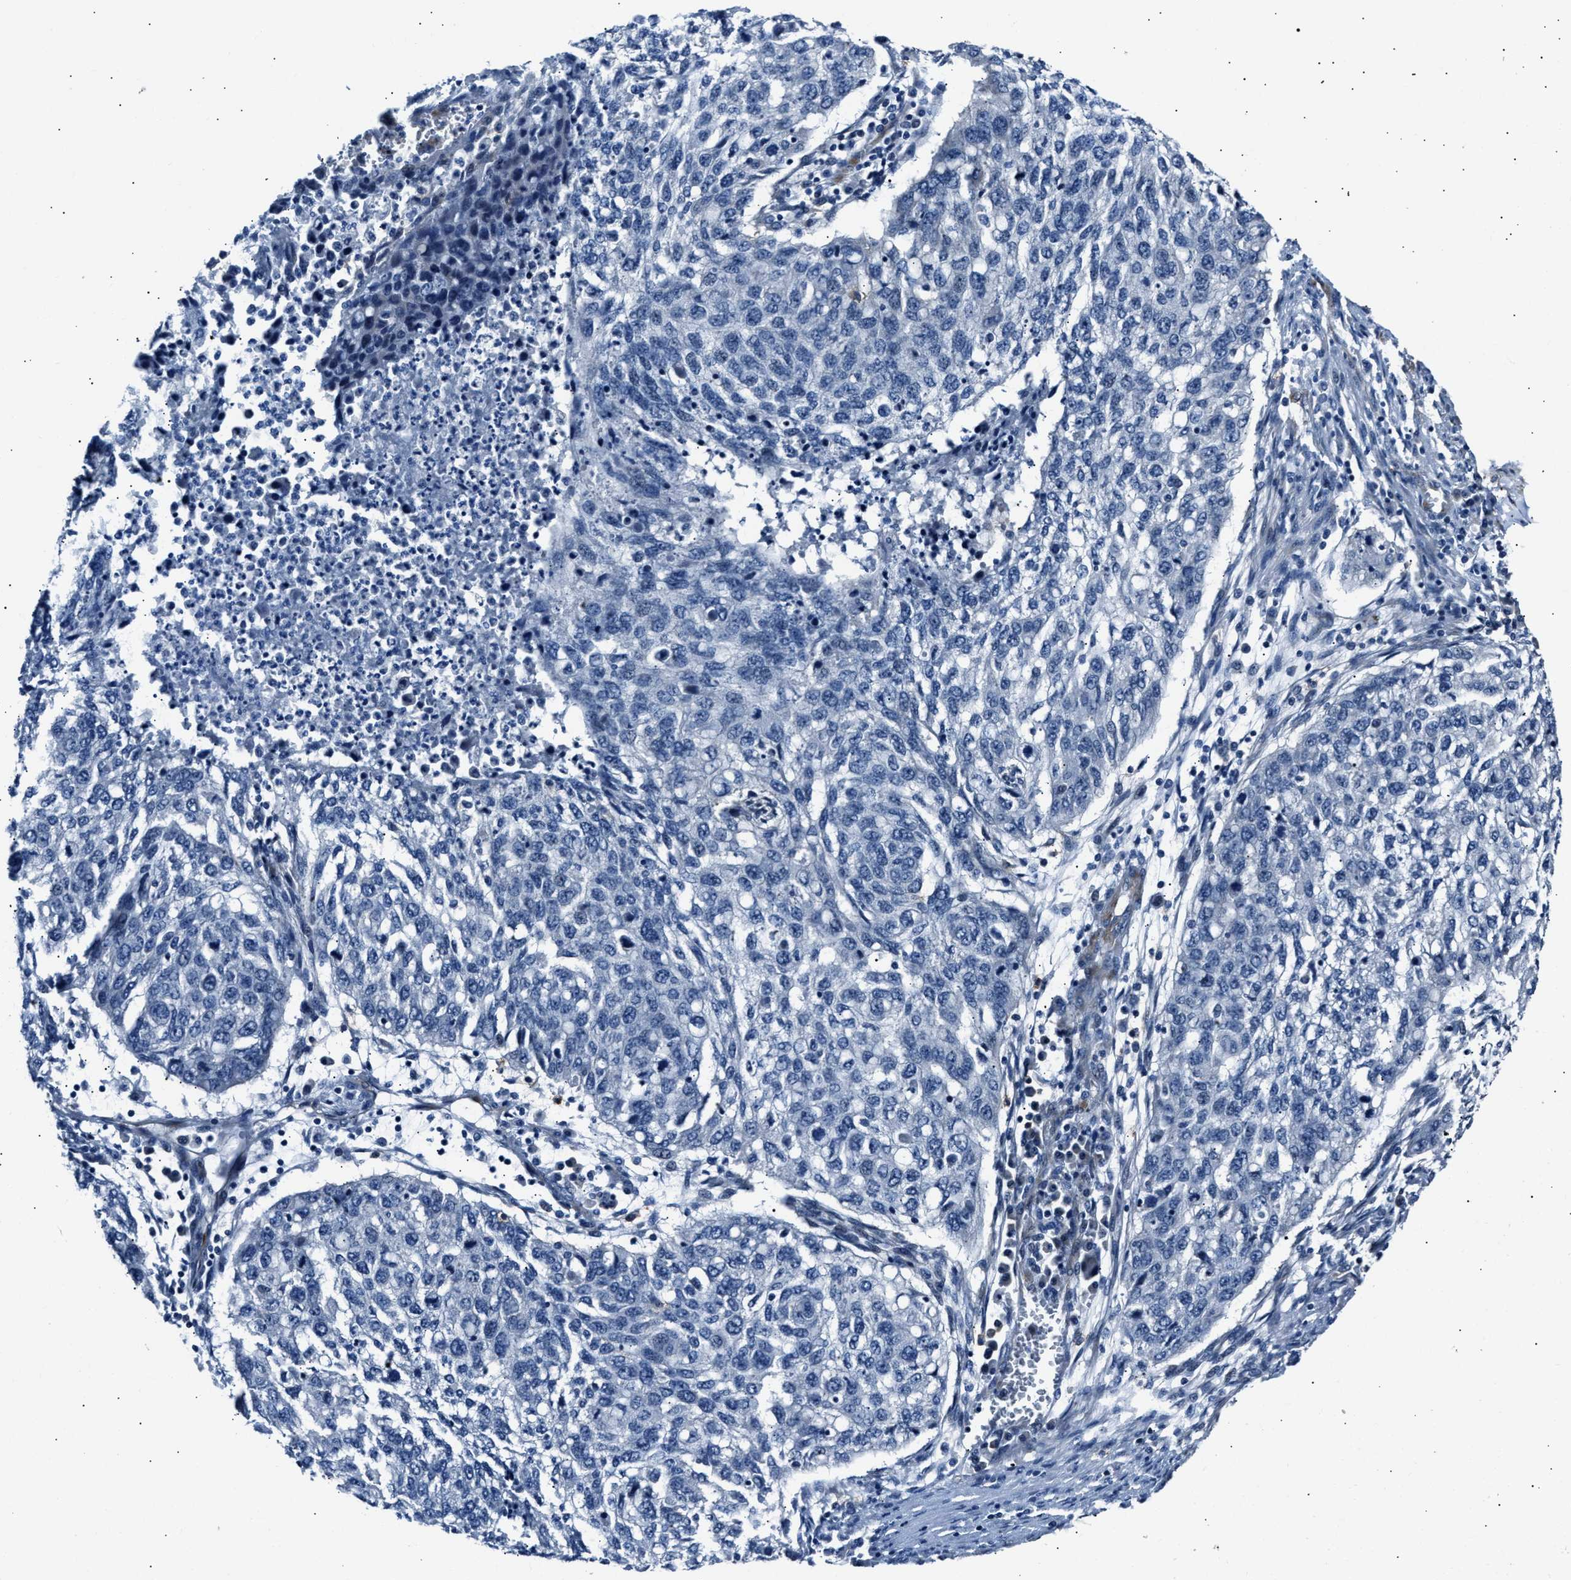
{"staining": {"intensity": "negative", "quantity": "none", "location": "none"}, "tissue": "lung cancer", "cell_type": "Tumor cells", "image_type": "cancer", "snomed": [{"axis": "morphology", "description": "Squamous cell carcinoma, NOS"}, {"axis": "topography", "description": "Lung"}], "caption": "This is a photomicrograph of immunohistochemistry staining of lung cancer (squamous cell carcinoma), which shows no staining in tumor cells.", "gene": "MPDZ", "patient": {"sex": "female", "age": 63}}